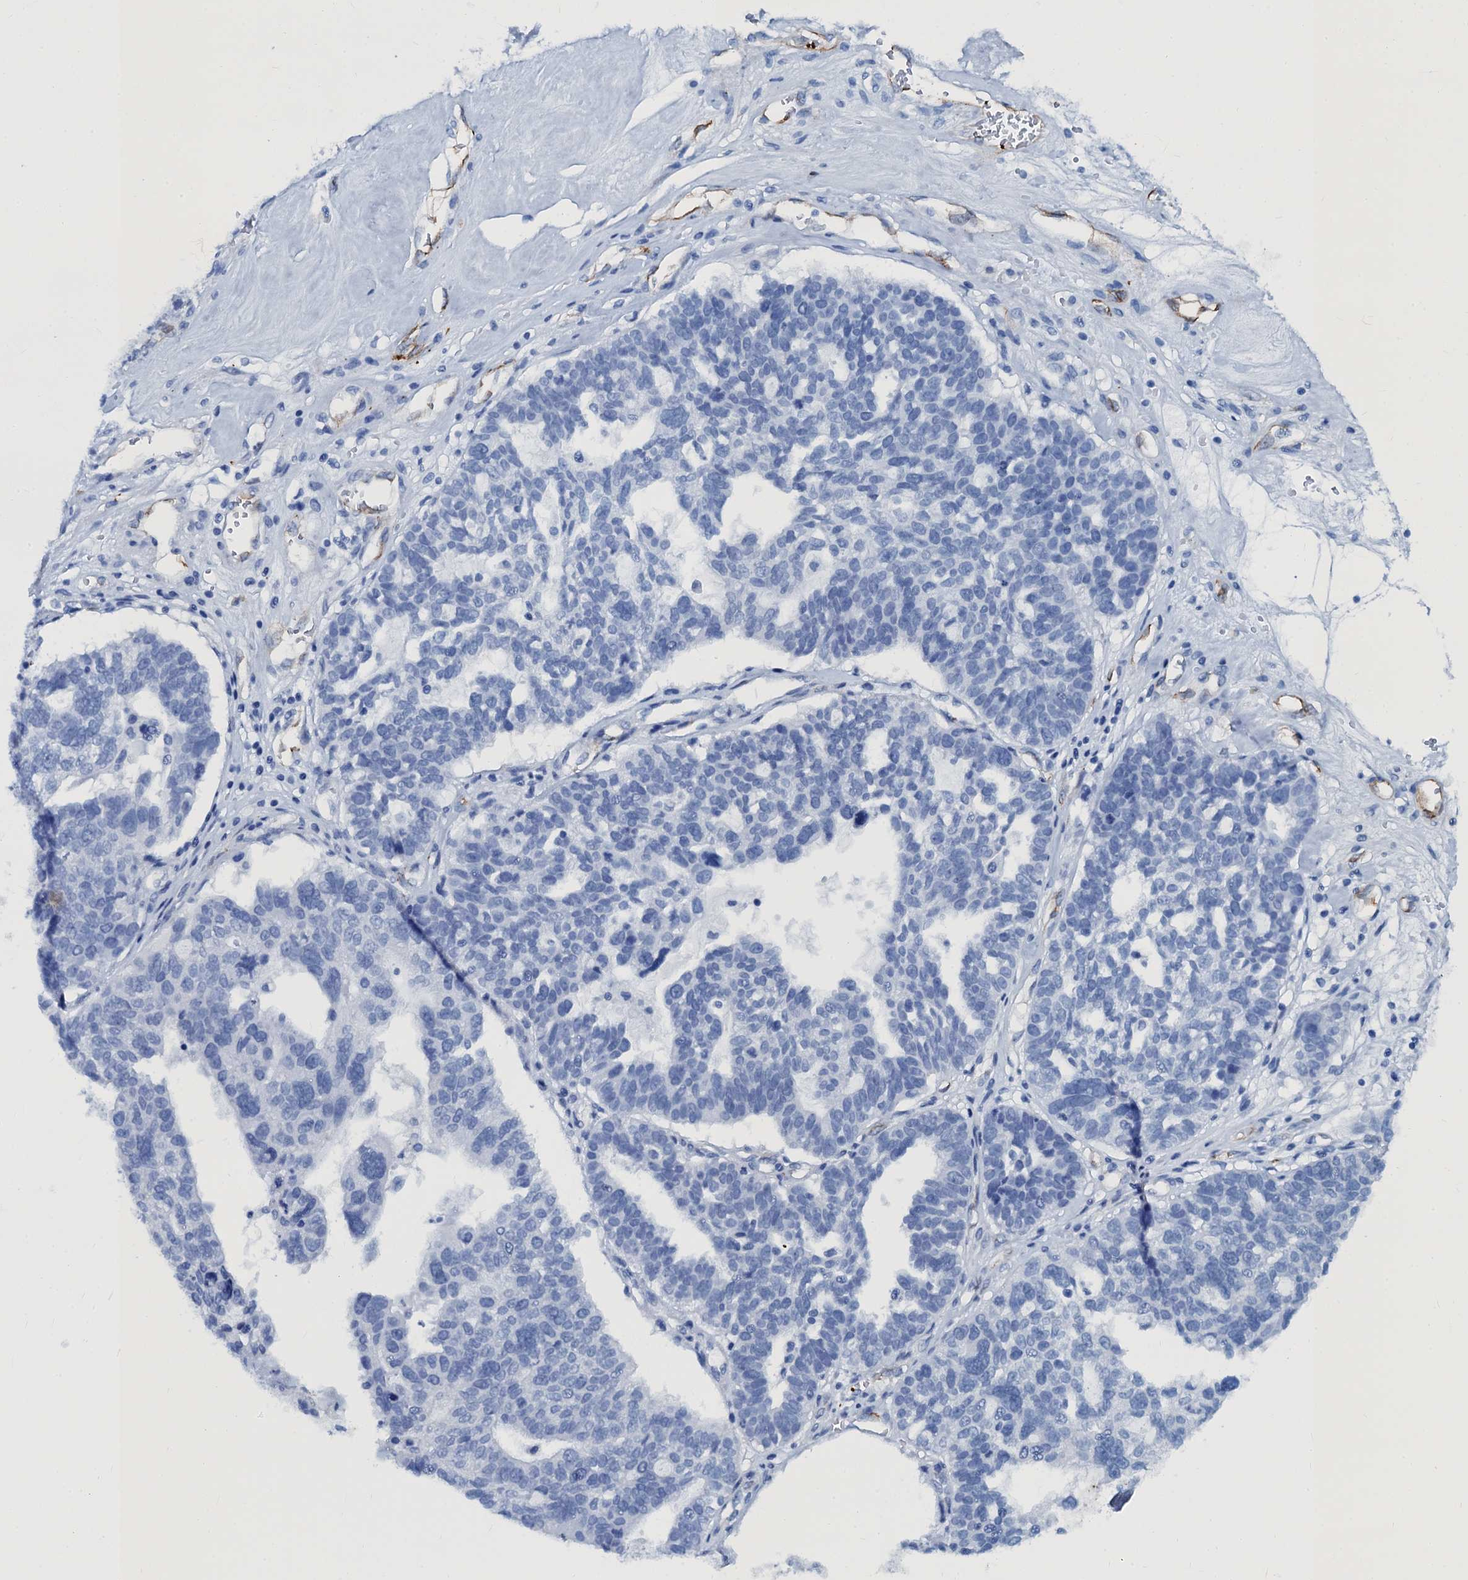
{"staining": {"intensity": "negative", "quantity": "none", "location": "none"}, "tissue": "ovarian cancer", "cell_type": "Tumor cells", "image_type": "cancer", "snomed": [{"axis": "morphology", "description": "Cystadenocarcinoma, serous, NOS"}, {"axis": "topography", "description": "Ovary"}], "caption": "Protein analysis of ovarian serous cystadenocarcinoma reveals no significant expression in tumor cells. (IHC, brightfield microscopy, high magnification).", "gene": "CAVIN2", "patient": {"sex": "female", "age": 59}}